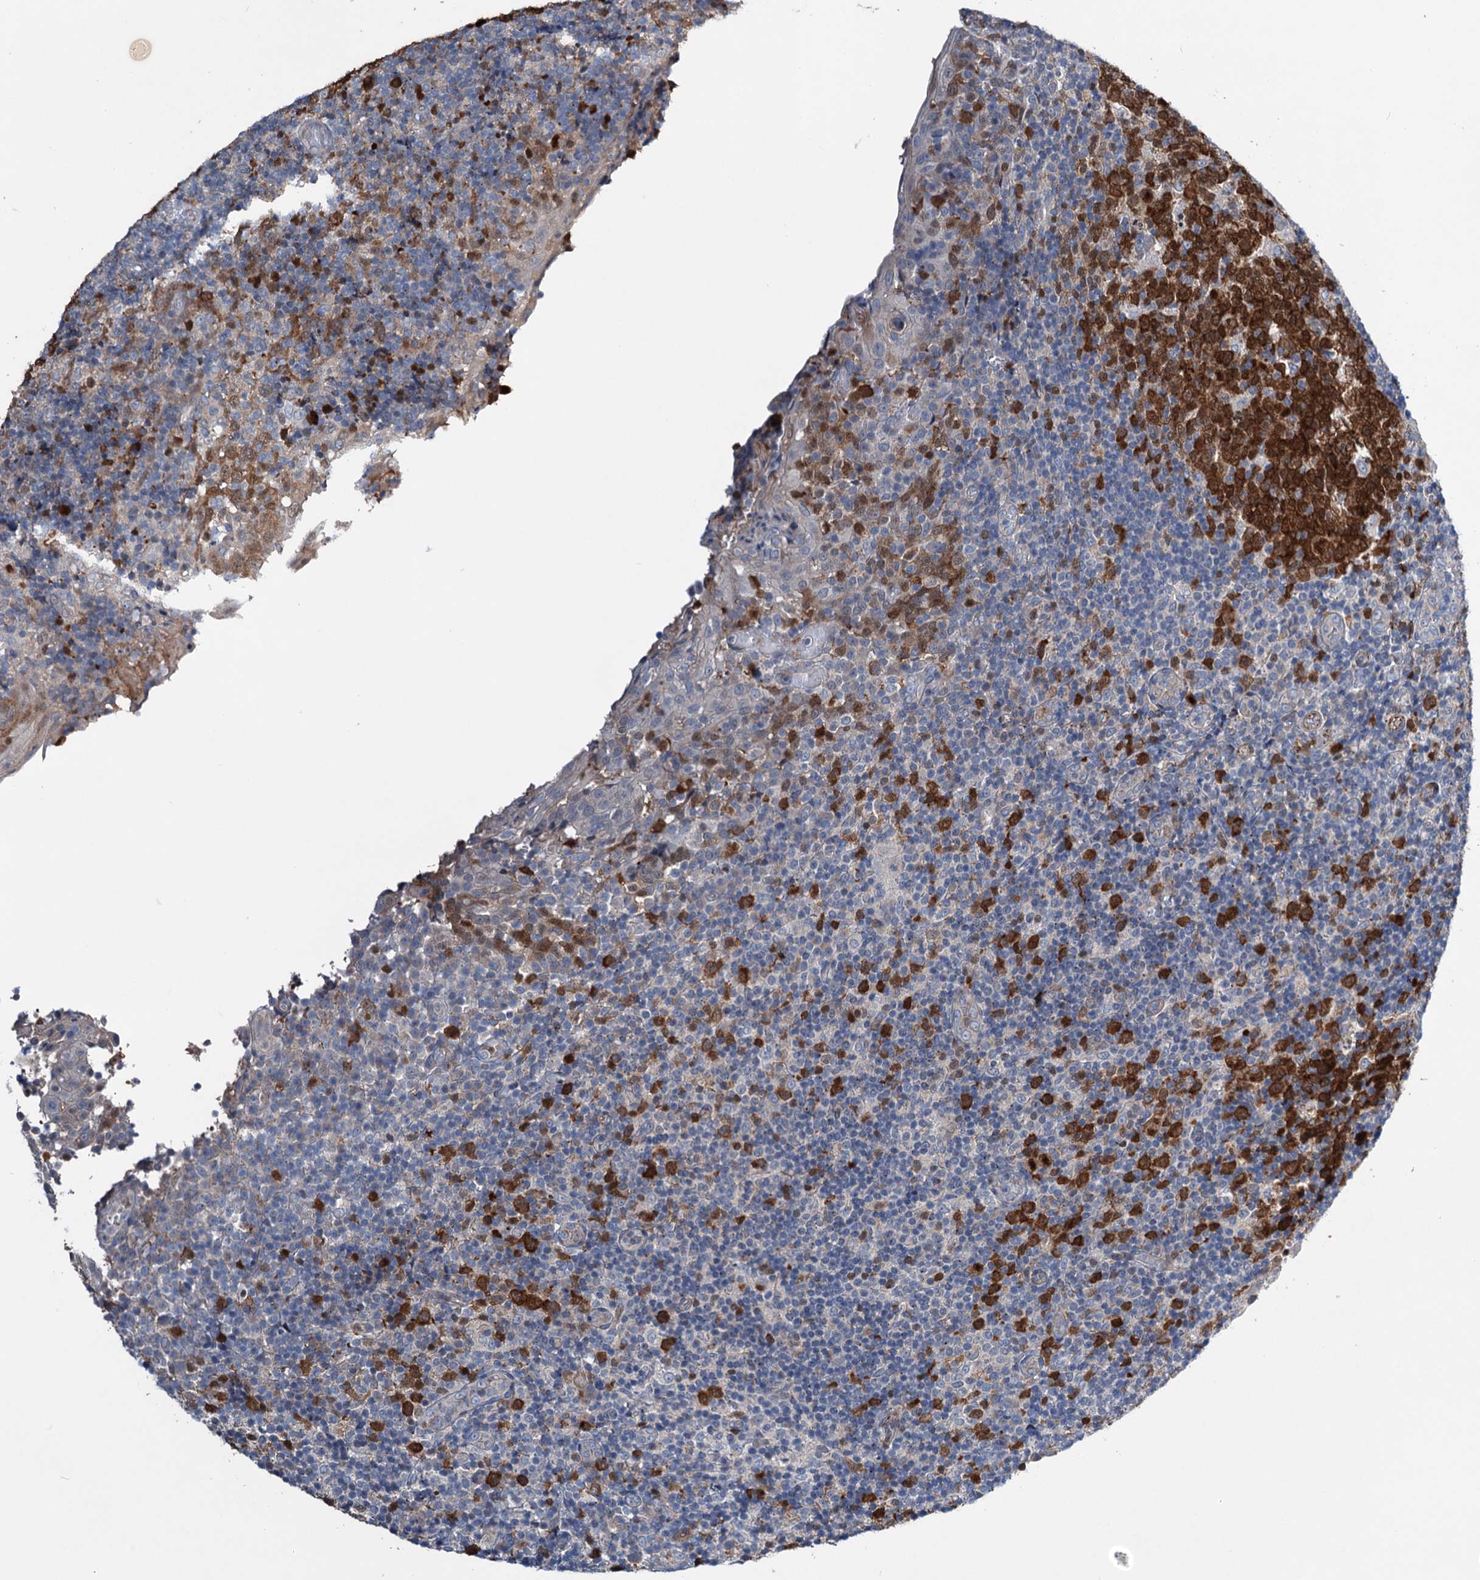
{"staining": {"intensity": "strong", "quantity": ">75%", "location": "cytoplasmic/membranous,nuclear"}, "tissue": "tonsil", "cell_type": "Germinal center cells", "image_type": "normal", "snomed": [{"axis": "morphology", "description": "Normal tissue, NOS"}, {"axis": "topography", "description": "Tonsil"}], "caption": "Immunohistochemistry of unremarkable human tonsil demonstrates high levels of strong cytoplasmic/membranous,nuclear expression in about >75% of germinal center cells. (DAB (3,3'-diaminobenzidine) = brown stain, brightfield microscopy at high magnification).", "gene": "NCAPD2", "patient": {"sex": "female", "age": 19}}